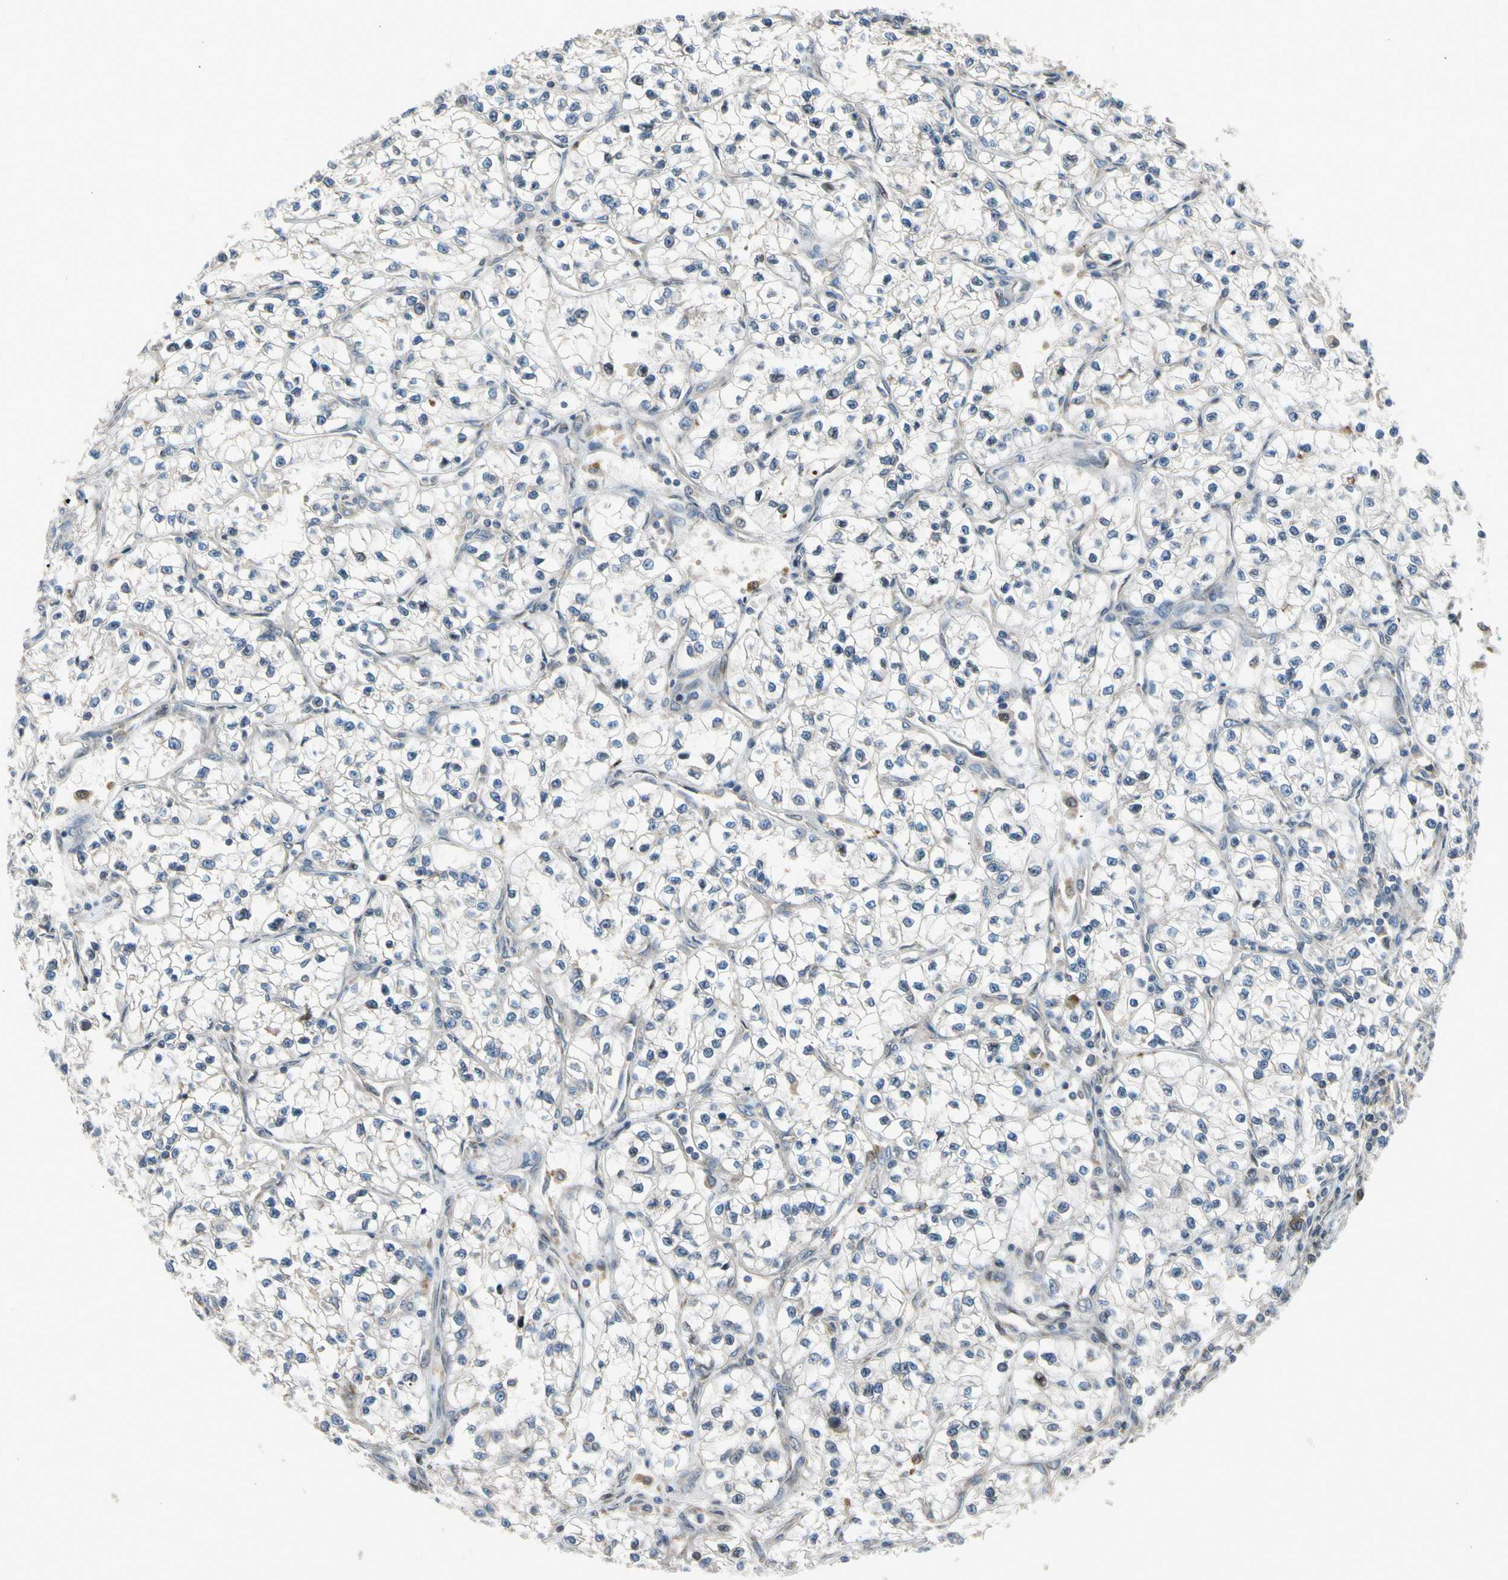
{"staining": {"intensity": "negative", "quantity": "none", "location": "none"}, "tissue": "renal cancer", "cell_type": "Tumor cells", "image_type": "cancer", "snomed": [{"axis": "morphology", "description": "Adenocarcinoma, NOS"}, {"axis": "topography", "description": "Kidney"}], "caption": "Immunohistochemical staining of adenocarcinoma (renal) shows no significant staining in tumor cells.", "gene": "NPHP3", "patient": {"sex": "female", "age": 57}}